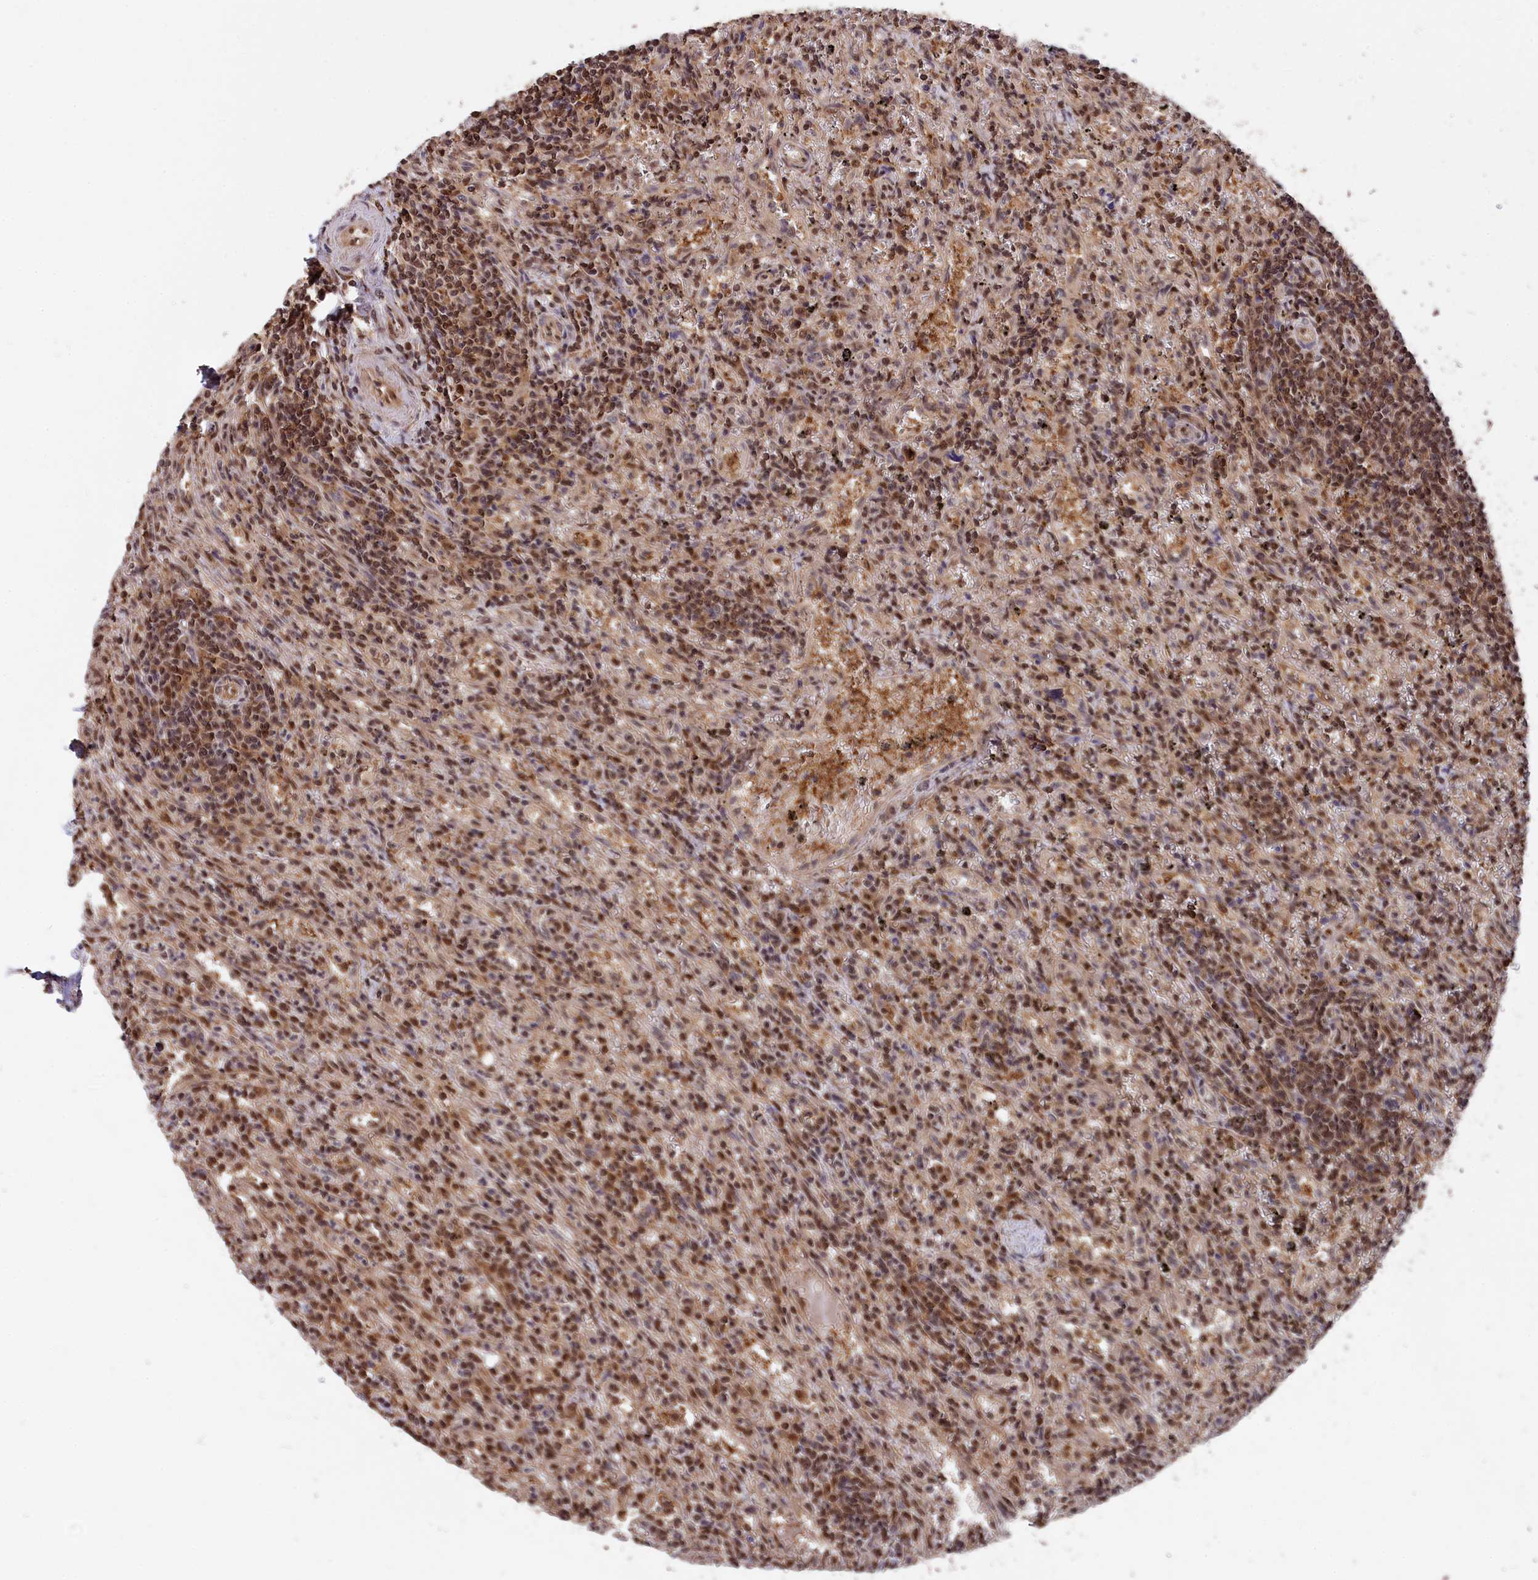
{"staining": {"intensity": "moderate", "quantity": ">75%", "location": "nuclear"}, "tissue": "lymphoma", "cell_type": "Tumor cells", "image_type": "cancer", "snomed": [{"axis": "morphology", "description": "Malignant lymphoma, non-Hodgkin's type, Low grade"}, {"axis": "topography", "description": "Spleen"}], "caption": "This is an image of IHC staining of lymphoma, which shows moderate staining in the nuclear of tumor cells.", "gene": "ADRM1", "patient": {"sex": "male", "age": 76}}